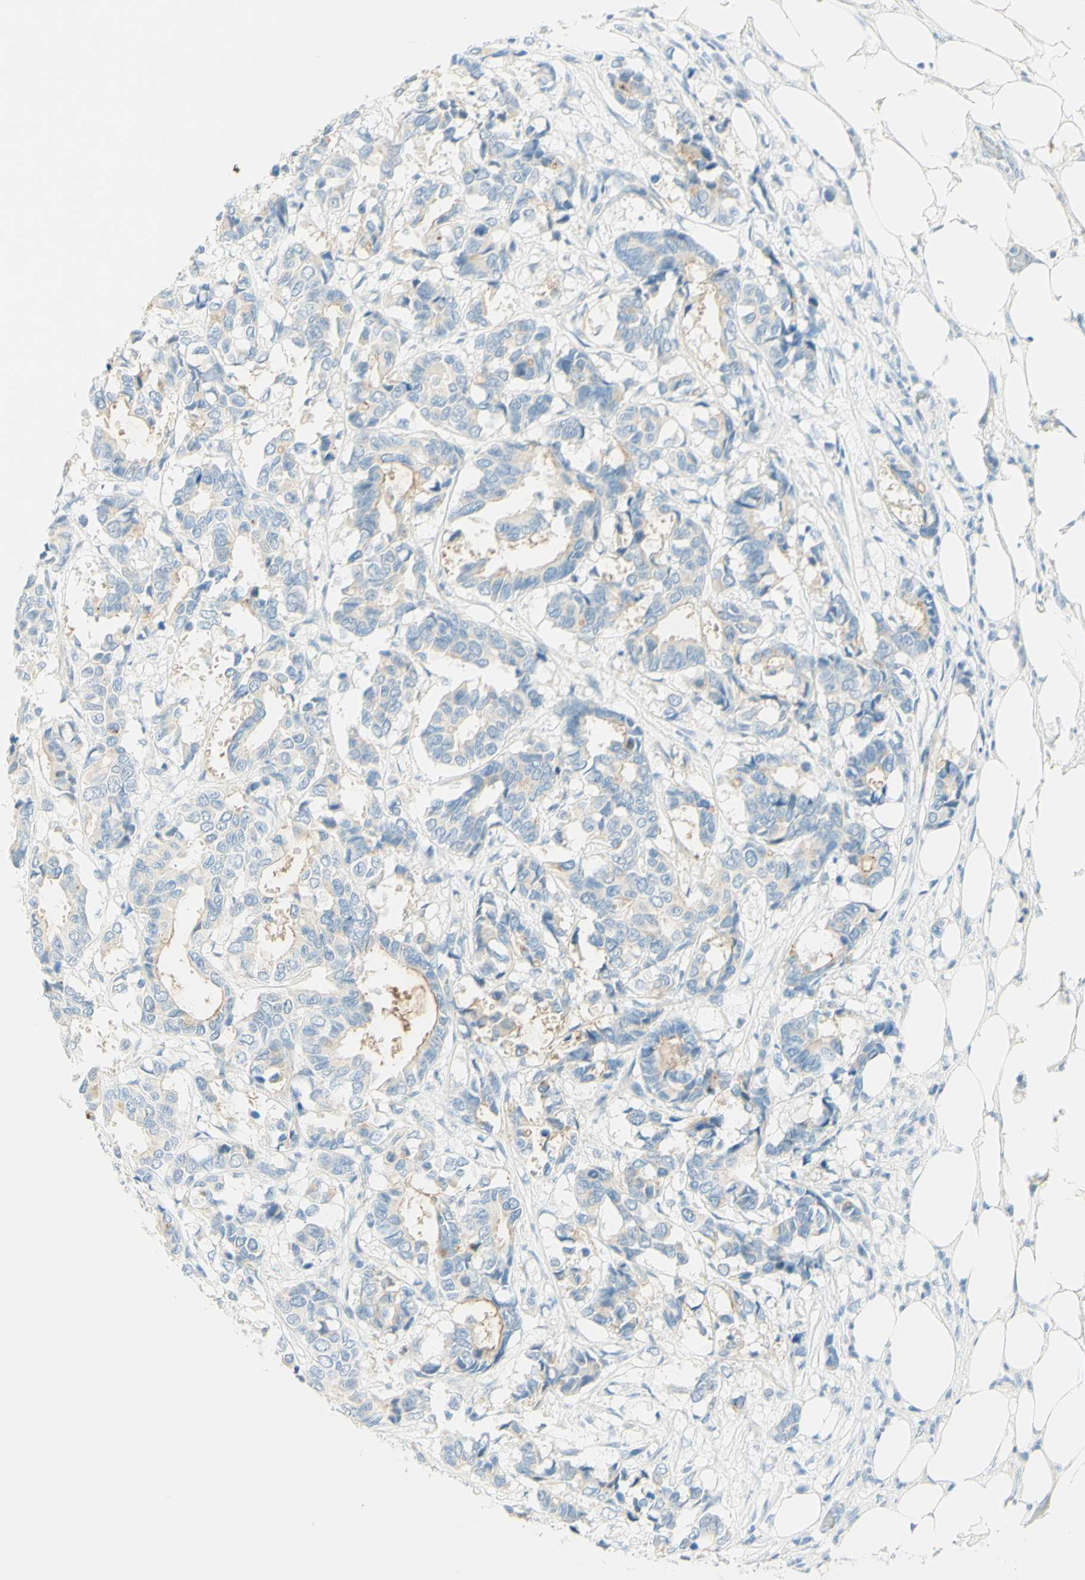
{"staining": {"intensity": "weak", "quantity": "<25%", "location": "cytoplasmic/membranous"}, "tissue": "breast cancer", "cell_type": "Tumor cells", "image_type": "cancer", "snomed": [{"axis": "morphology", "description": "Duct carcinoma"}, {"axis": "topography", "description": "Breast"}], "caption": "The histopathology image displays no staining of tumor cells in intraductal carcinoma (breast).", "gene": "TMEM132D", "patient": {"sex": "female", "age": 87}}